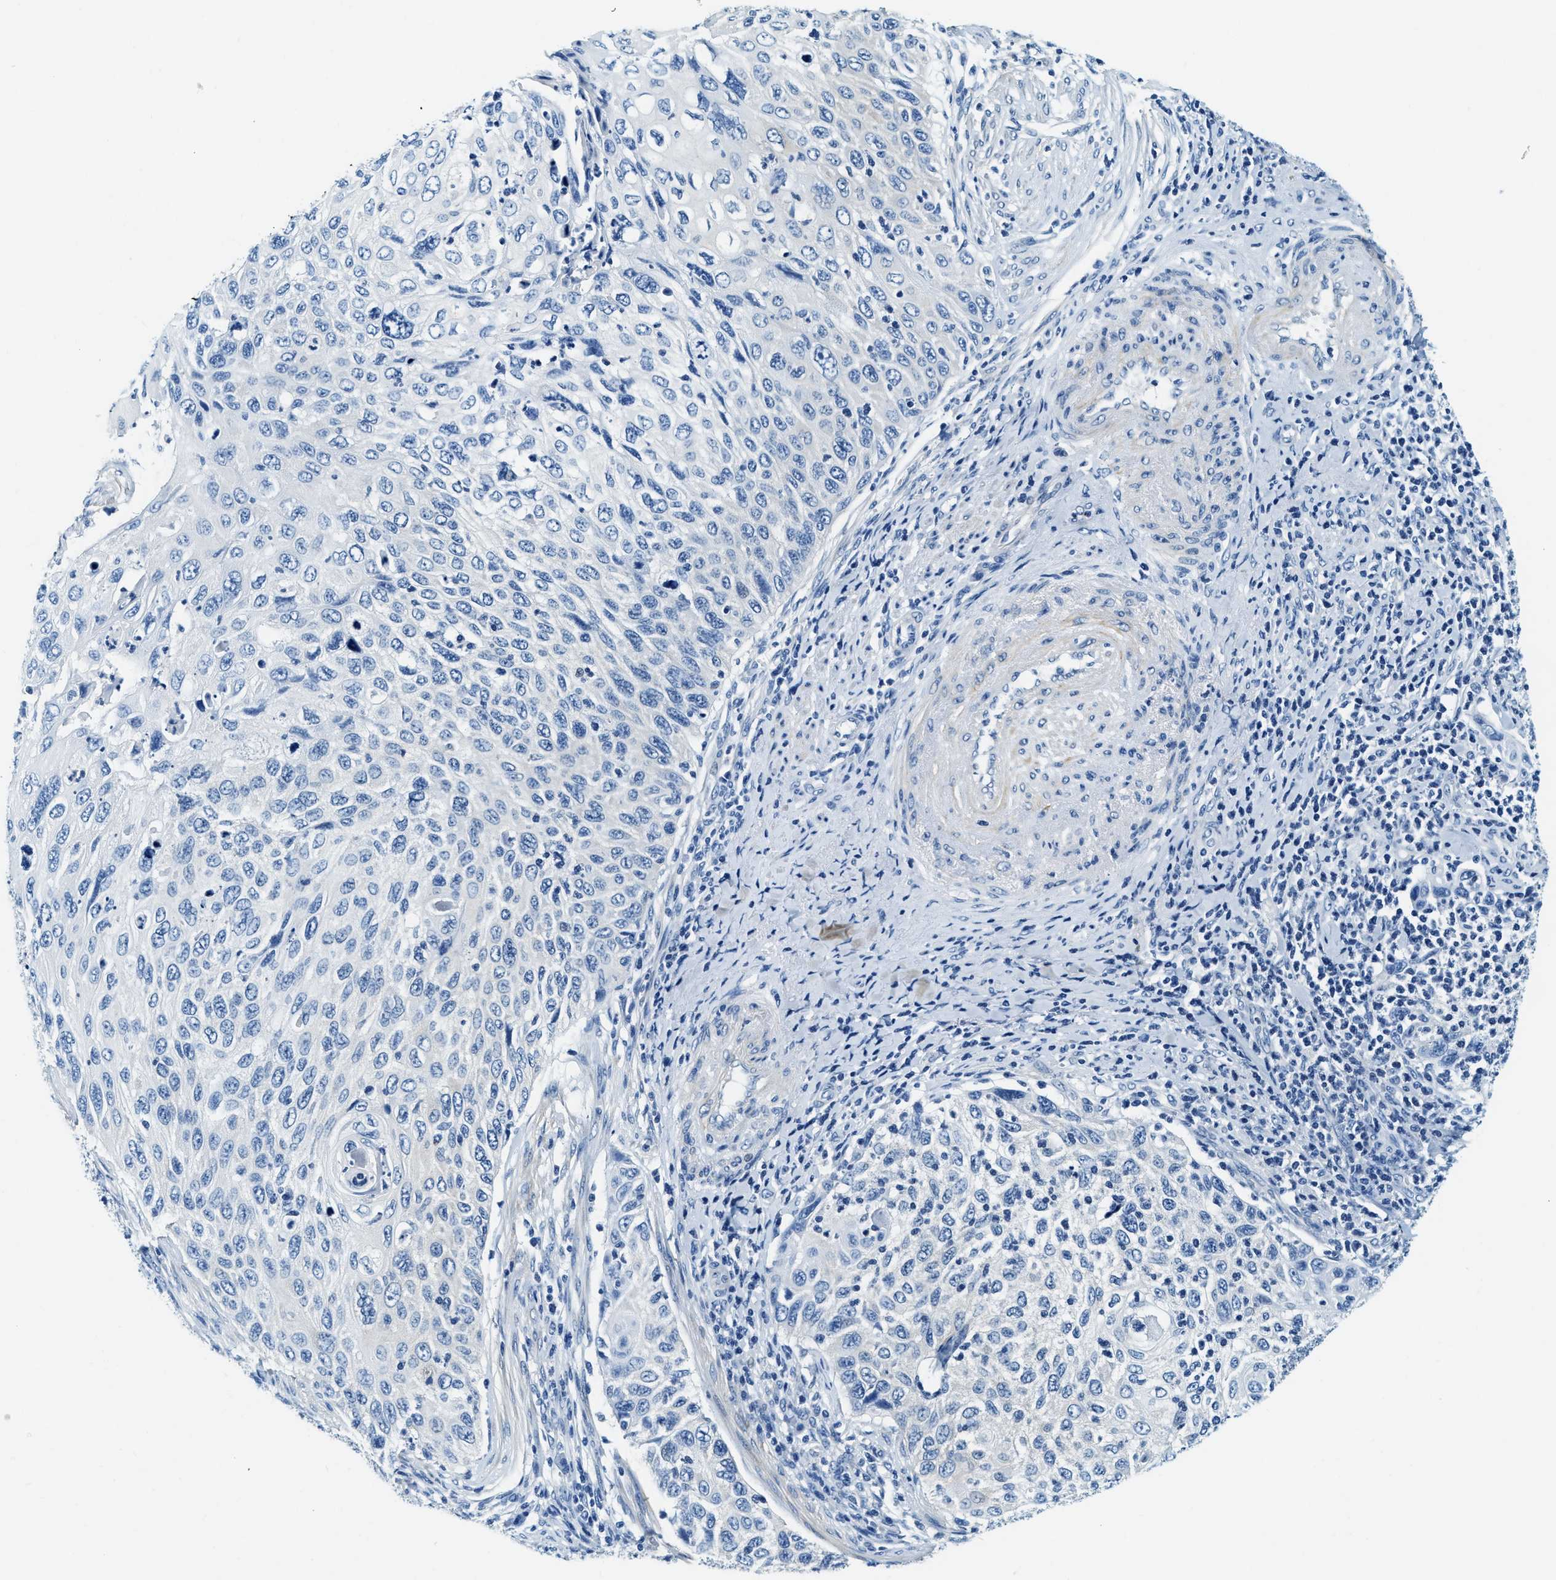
{"staining": {"intensity": "negative", "quantity": "none", "location": "none"}, "tissue": "cervical cancer", "cell_type": "Tumor cells", "image_type": "cancer", "snomed": [{"axis": "morphology", "description": "Squamous cell carcinoma, NOS"}, {"axis": "topography", "description": "Cervix"}], "caption": "Immunohistochemistry (IHC) image of neoplastic tissue: cervical cancer (squamous cell carcinoma) stained with DAB exhibits no significant protein positivity in tumor cells.", "gene": "EIF2AK2", "patient": {"sex": "female", "age": 70}}